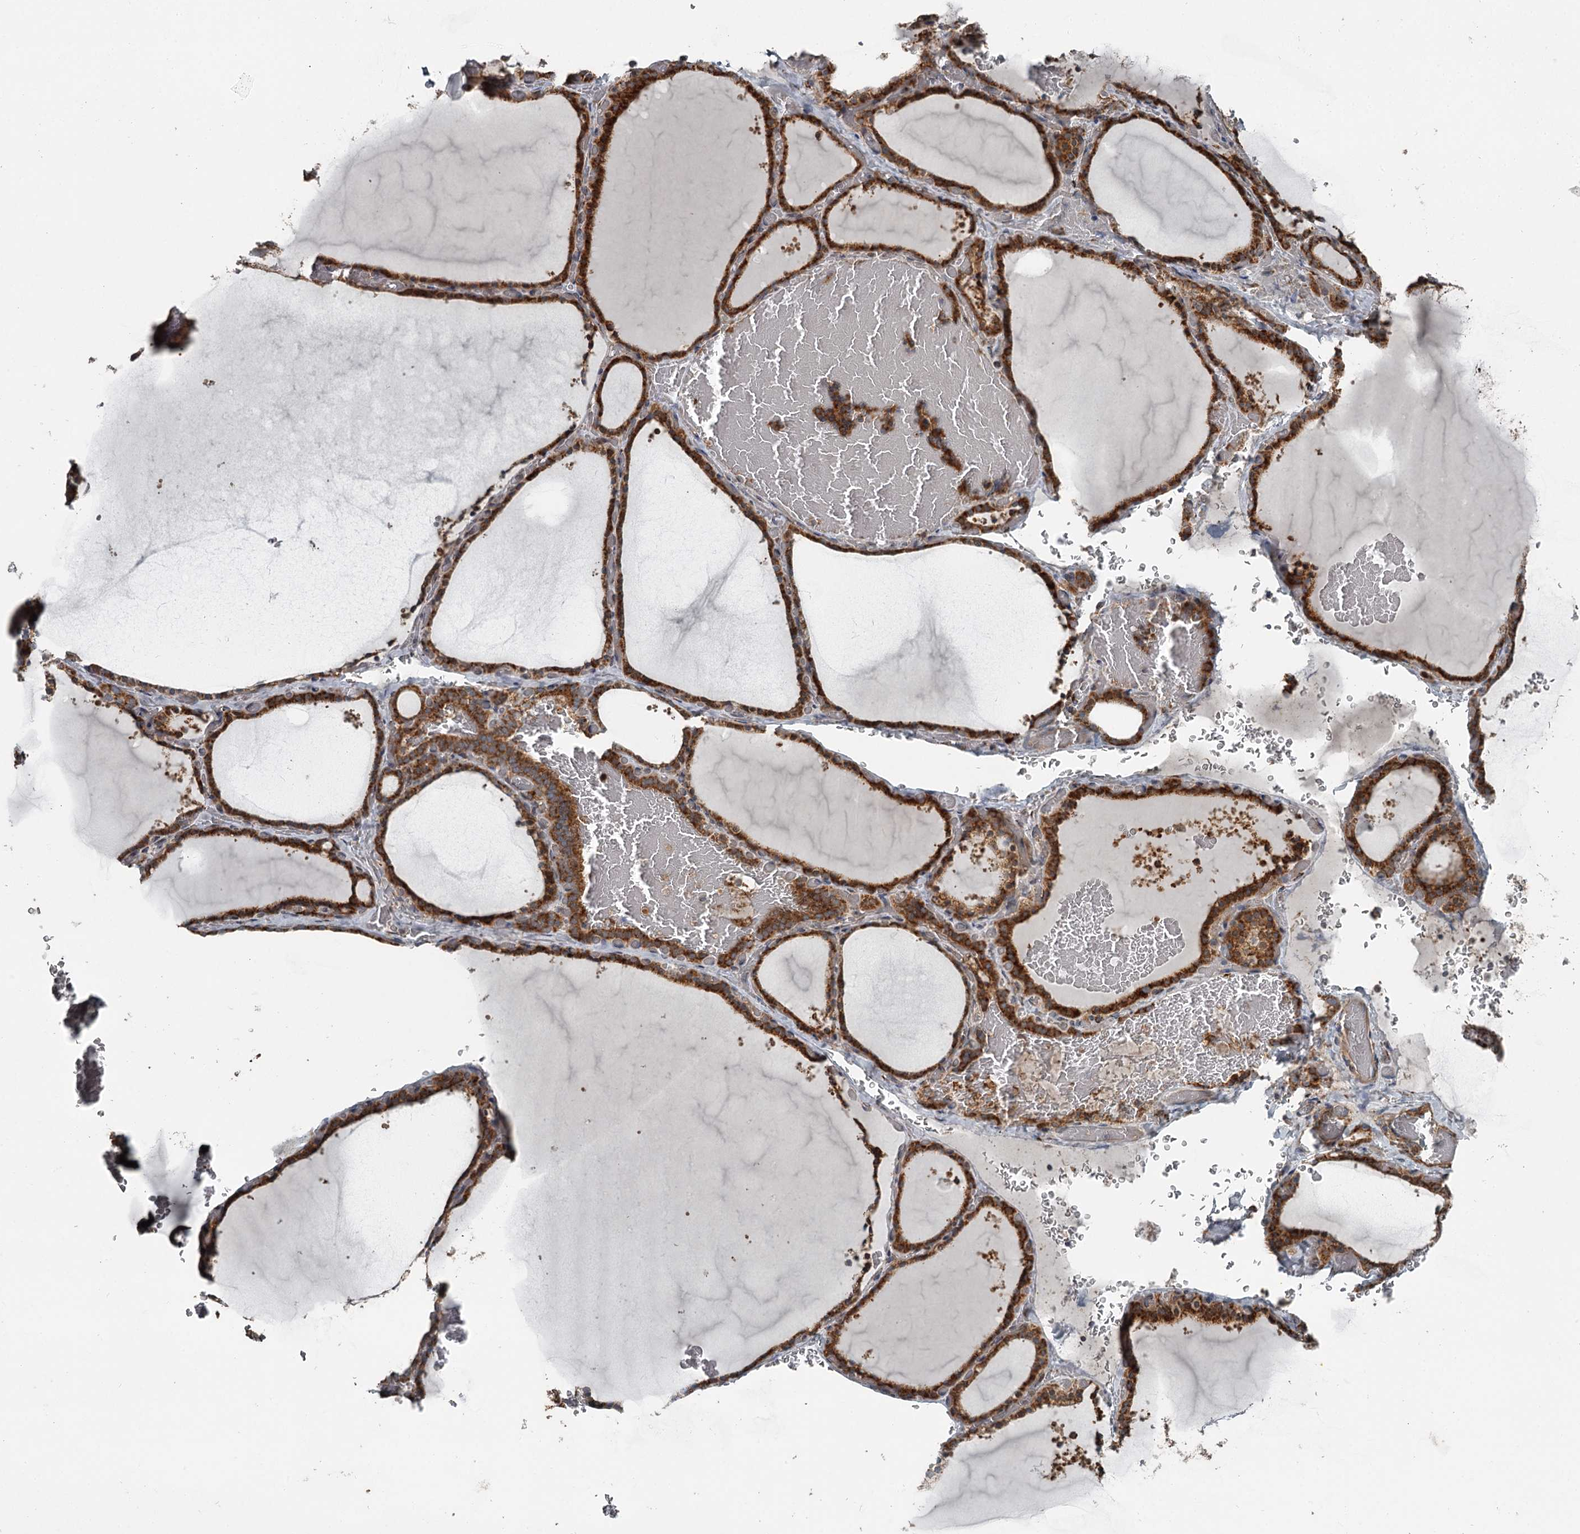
{"staining": {"intensity": "strong", "quantity": ">75%", "location": "cytoplasmic/membranous"}, "tissue": "thyroid gland", "cell_type": "Glandular cells", "image_type": "normal", "snomed": [{"axis": "morphology", "description": "Normal tissue, NOS"}, {"axis": "topography", "description": "Thyroid gland"}], "caption": "IHC (DAB (3,3'-diaminobenzidine)) staining of unremarkable thyroid gland reveals strong cytoplasmic/membranous protein staining in about >75% of glandular cells. The staining was performed using DAB (3,3'-diaminobenzidine), with brown indicating positive protein expression. Nuclei are stained blue with hematoxylin.", "gene": "RASSF8", "patient": {"sex": "female", "age": 39}}